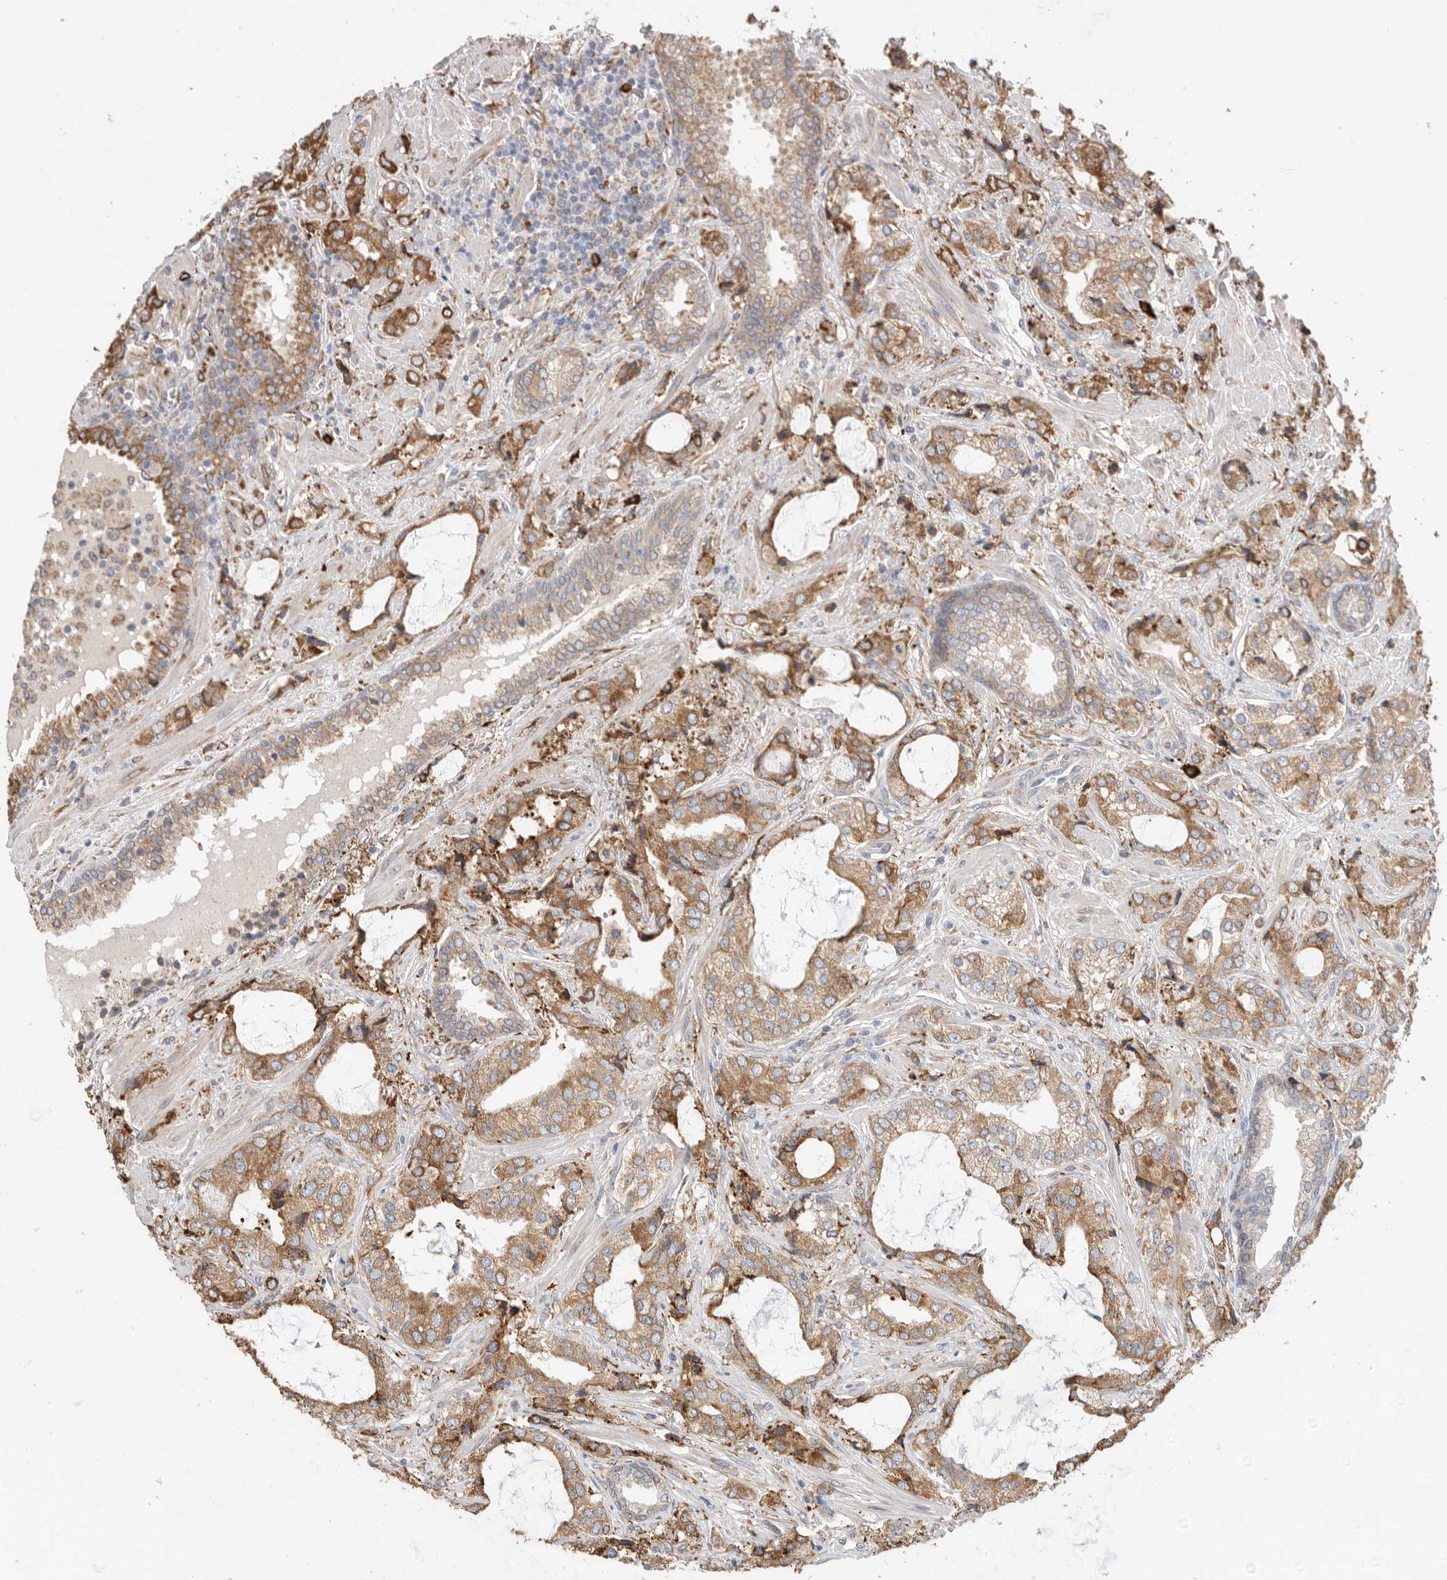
{"staining": {"intensity": "moderate", "quantity": ">75%", "location": "cytoplasmic/membranous"}, "tissue": "prostate cancer", "cell_type": "Tumor cells", "image_type": "cancer", "snomed": [{"axis": "morphology", "description": "Adenocarcinoma, High grade"}, {"axis": "topography", "description": "Prostate"}], "caption": "Human prostate cancer (adenocarcinoma (high-grade)) stained with a protein marker displays moderate staining in tumor cells.", "gene": "BLOC1S5", "patient": {"sex": "male", "age": 66}}